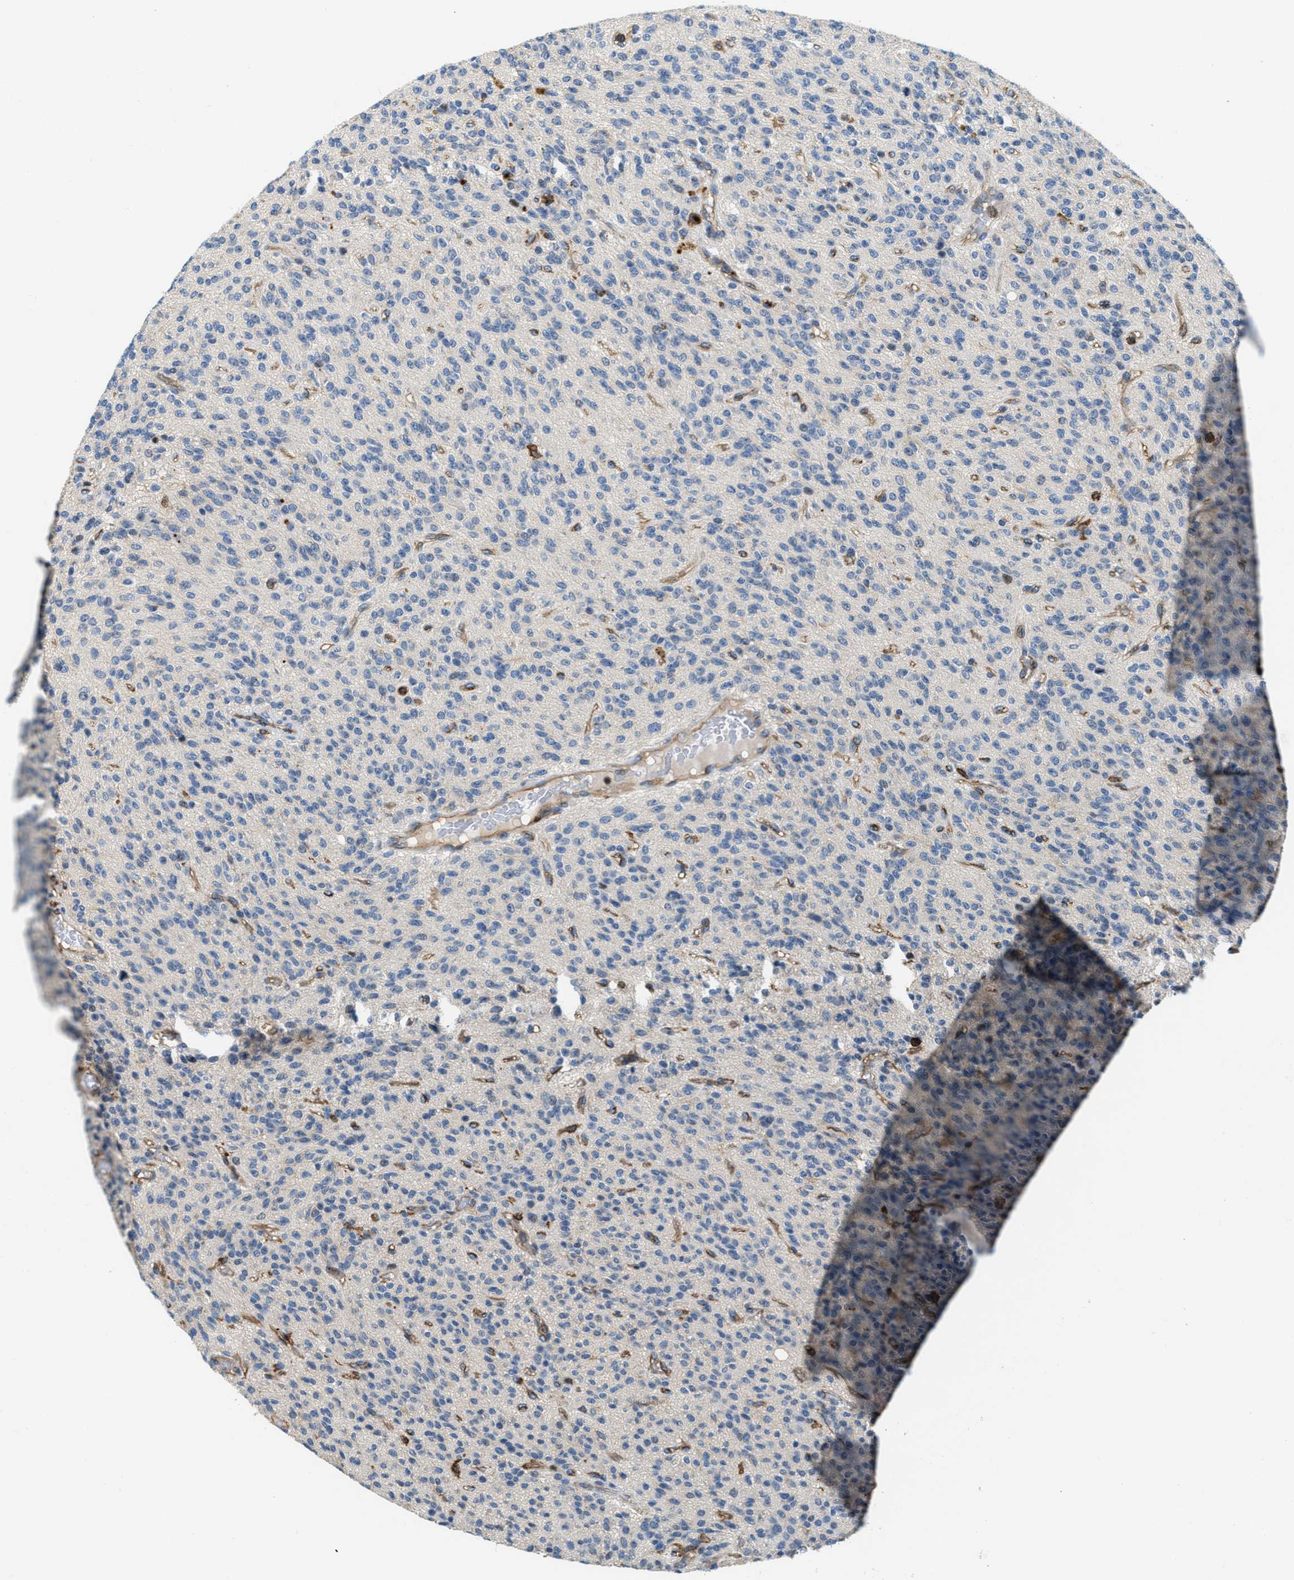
{"staining": {"intensity": "negative", "quantity": "none", "location": "none"}, "tissue": "glioma", "cell_type": "Tumor cells", "image_type": "cancer", "snomed": [{"axis": "morphology", "description": "Glioma, malignant, High grade"}, {"axis": "topography", "description": "Brain"}], "caption": "Immunohistochemistry (IHC) image of neoplastic tissue: human malignant high-grade glioma stained with DAB displays no significant protein positivity in tumor cells.", "gene": "MYO1G", "patient": {"sex": "male", "age": 34}}